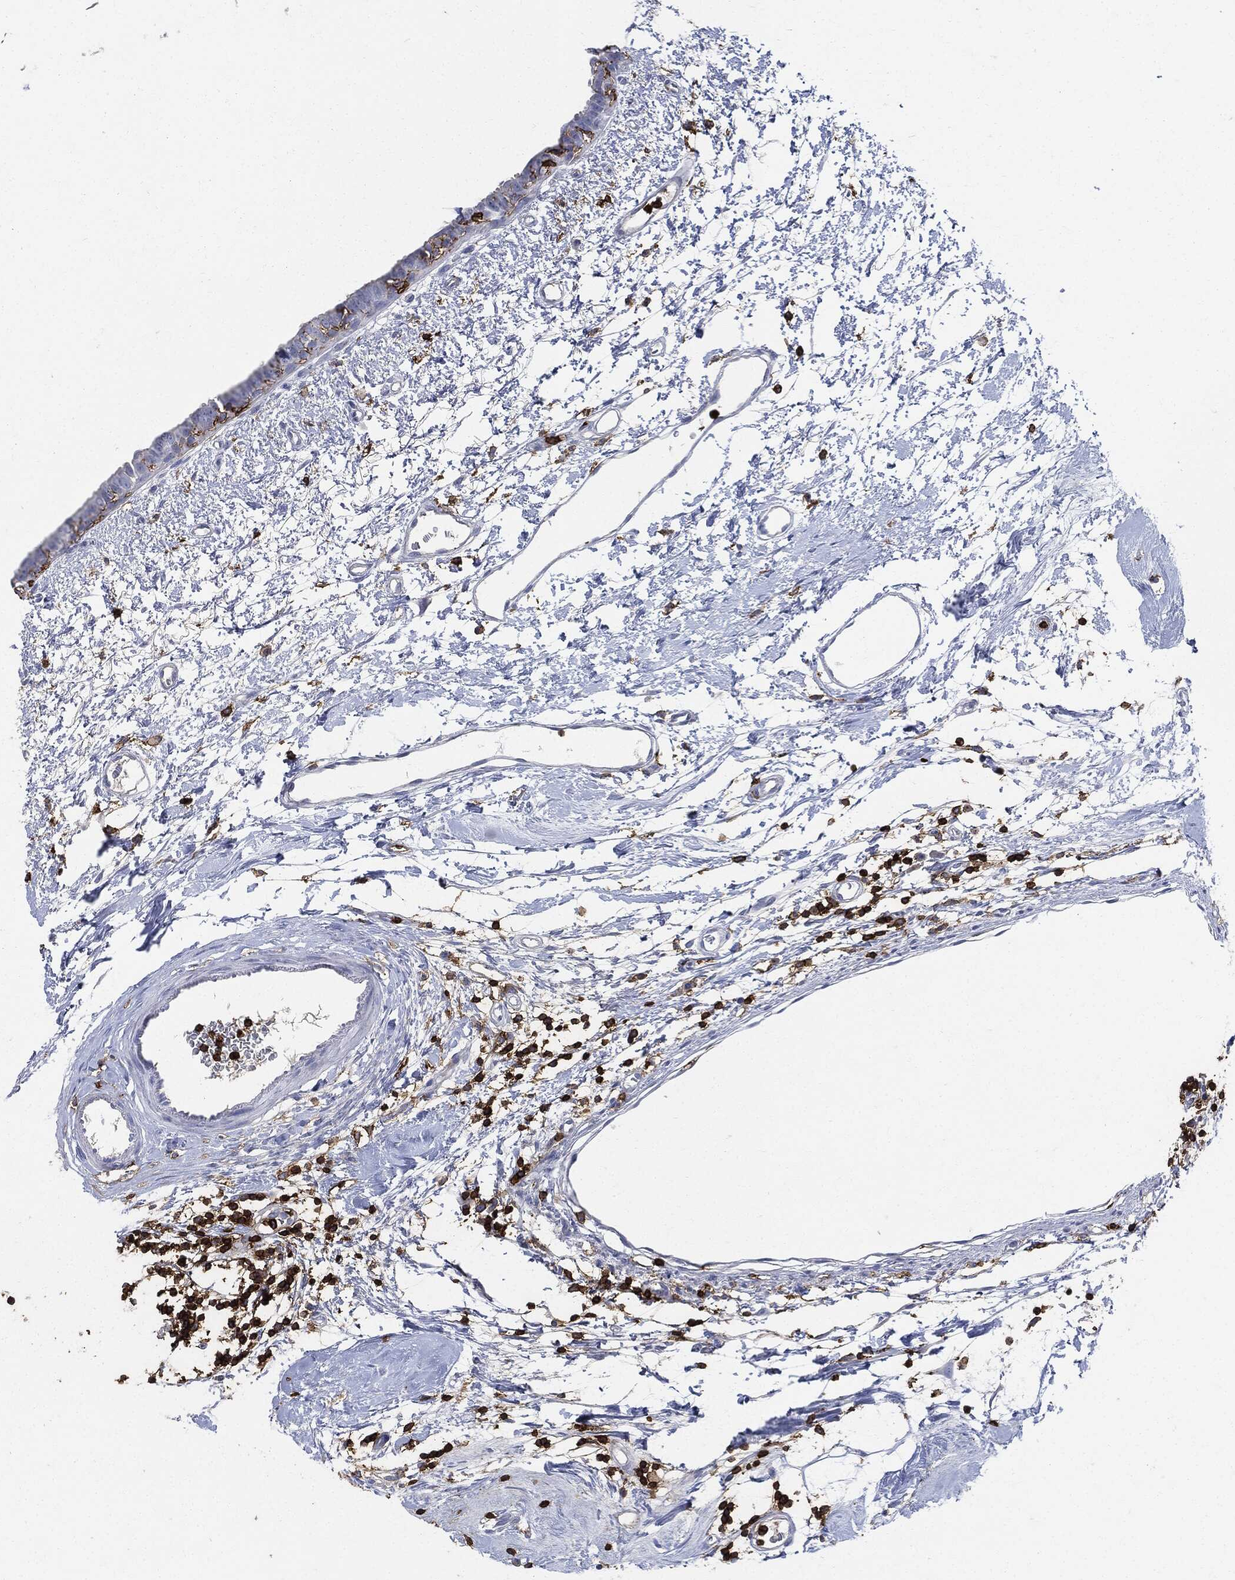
{"staining": {"intensity": "negative", "quantity": "none", "location": "none"}, "tissue": "breast cancer", "cell_type": "Tumor cells", "image_type": "cancer", "snomed": [{"axis": "morphology", "description": "Normal tissue, NOS"}, {"axis": "morphology", "description": "Duct carcinoma"}, {"axis": "topography", "description": "Breast"}], "caption": "An IHC image of breast cancer is shown. There is no staining in tumor cells of breast cancer.", "gene": "PTPRC", "patient": {"sex": "female", "age": 40}}